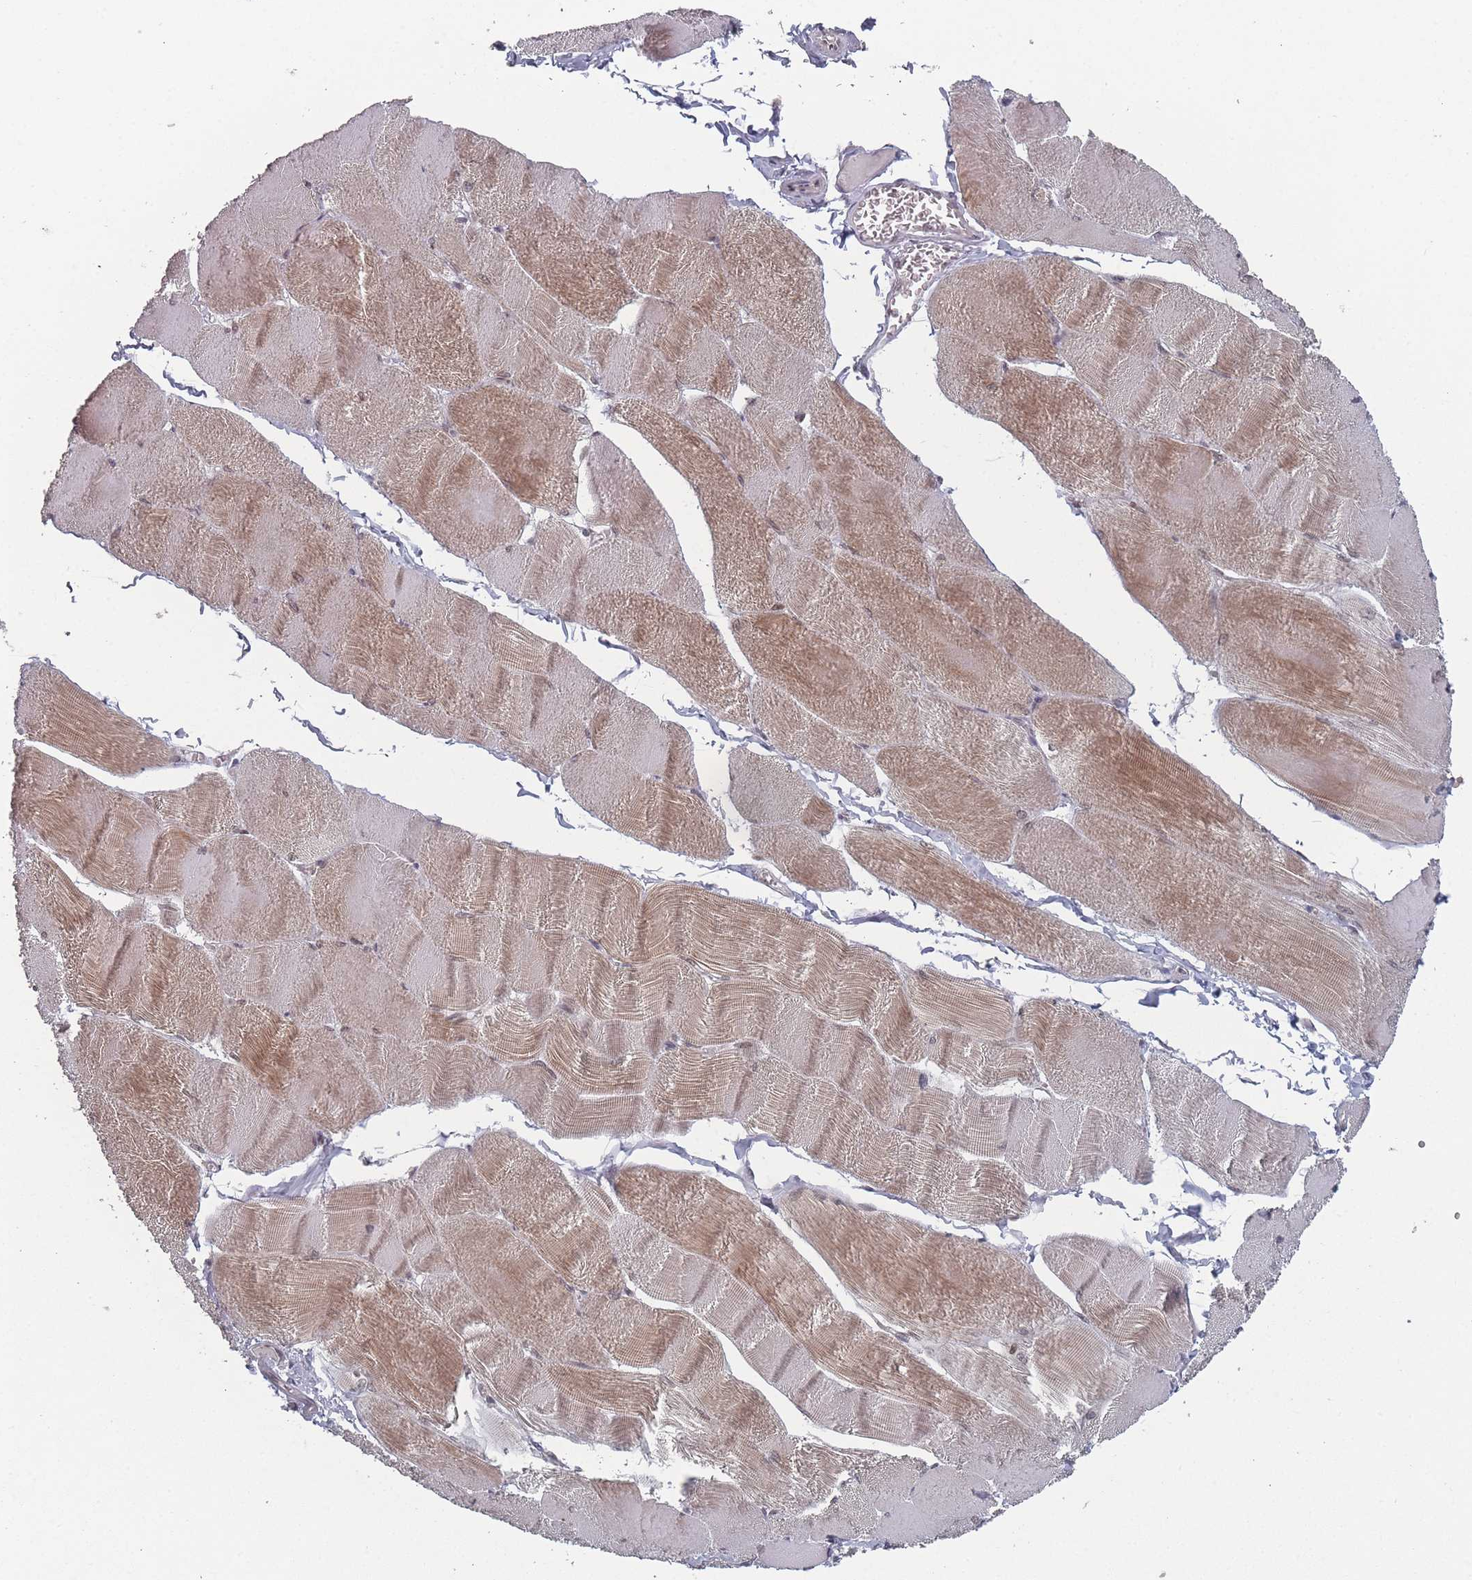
{"staining": {"intensity": "moderate", "quantity": "25%-75%", "location": "cytoplasmic/membranous,nuclear"}, "tissue": "skeletal muscle", "cell_type": "Myocytes", "image_type": "normal", "snomed": [{"axis": "morphology", "description": "Normal tissue, NOS"}, {"axis": "morphology", "description": "Basal cell carcinoma"}, {"axis": "topography", "description": "Skeletal muscle"}], "caption": "Immunohistochemistry (IHC) of unremarkable skeletal muscle displays medium levels of moderate cytoplasmic/membranous,nuclear positivity in approximately 25%-75% of myocytes. (brown staining indicates protein expression, while blue staining denotes nuclei).", "gene": "TBC1D25", "patient": {"sex": "female", "age": 64}}